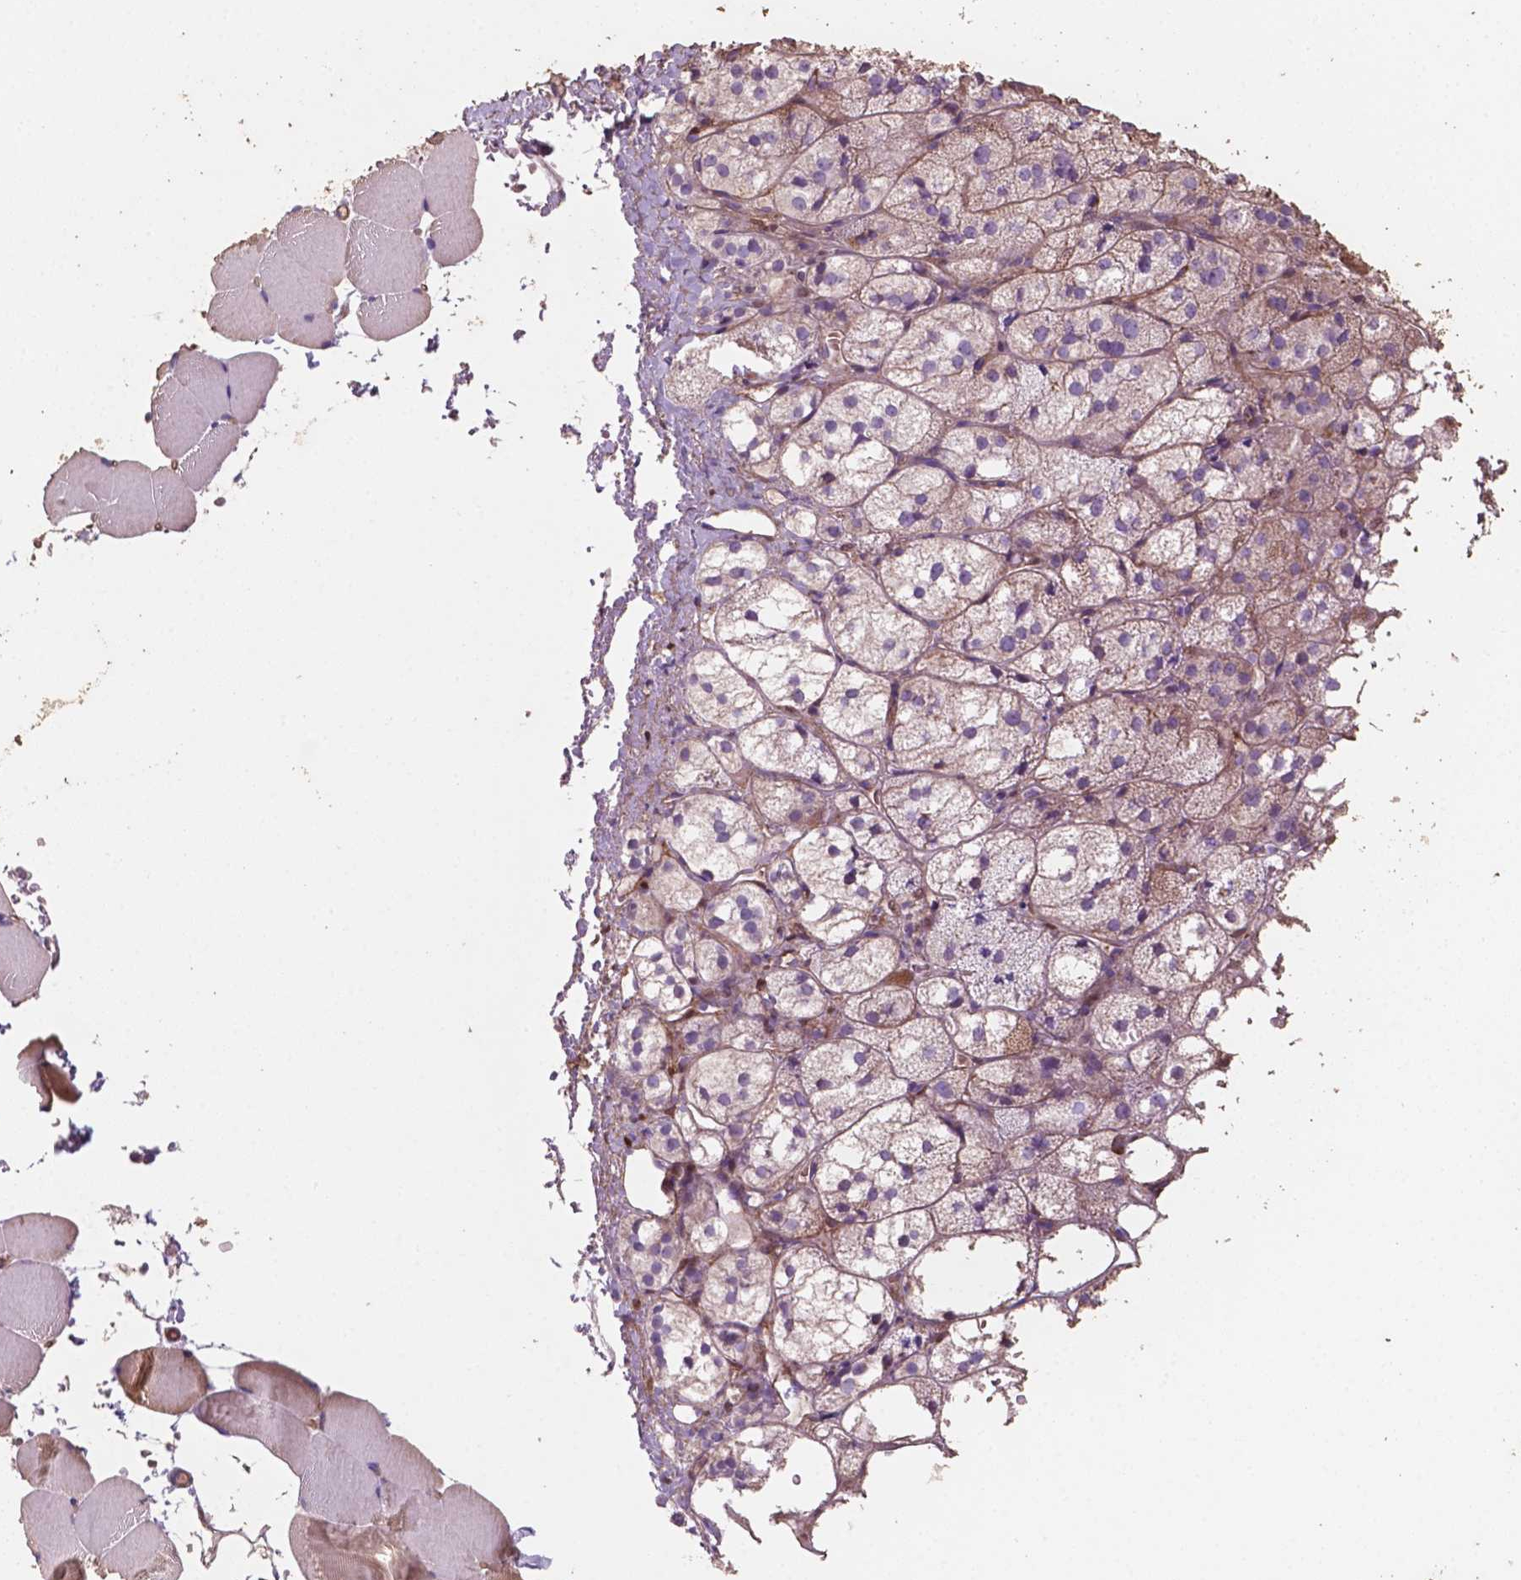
{"staining": {"intensity": "weak", "quantity": "<25%", "location": "cytoplasmic/membranous"}, "tissue": "skeletal muscle", "cell_type": "Myocytes", "image_type": "normal", "snomed": [{"axis": "morphology", "description": "Normal tissue, NOS"}, {"axis": "topography", "description": "Skeletal muscle"}], "caption": "Image shows no protein expression in myocytes of benign skeletal muscle. Brightfield microscopy of IHC stained with DAB (3,3'-diaminobenzidine) (brown) and hematoxylin (blue), captured at high magnification.", "gene": "COMMD4", "patient": {"sex": "female", "age": 37}}